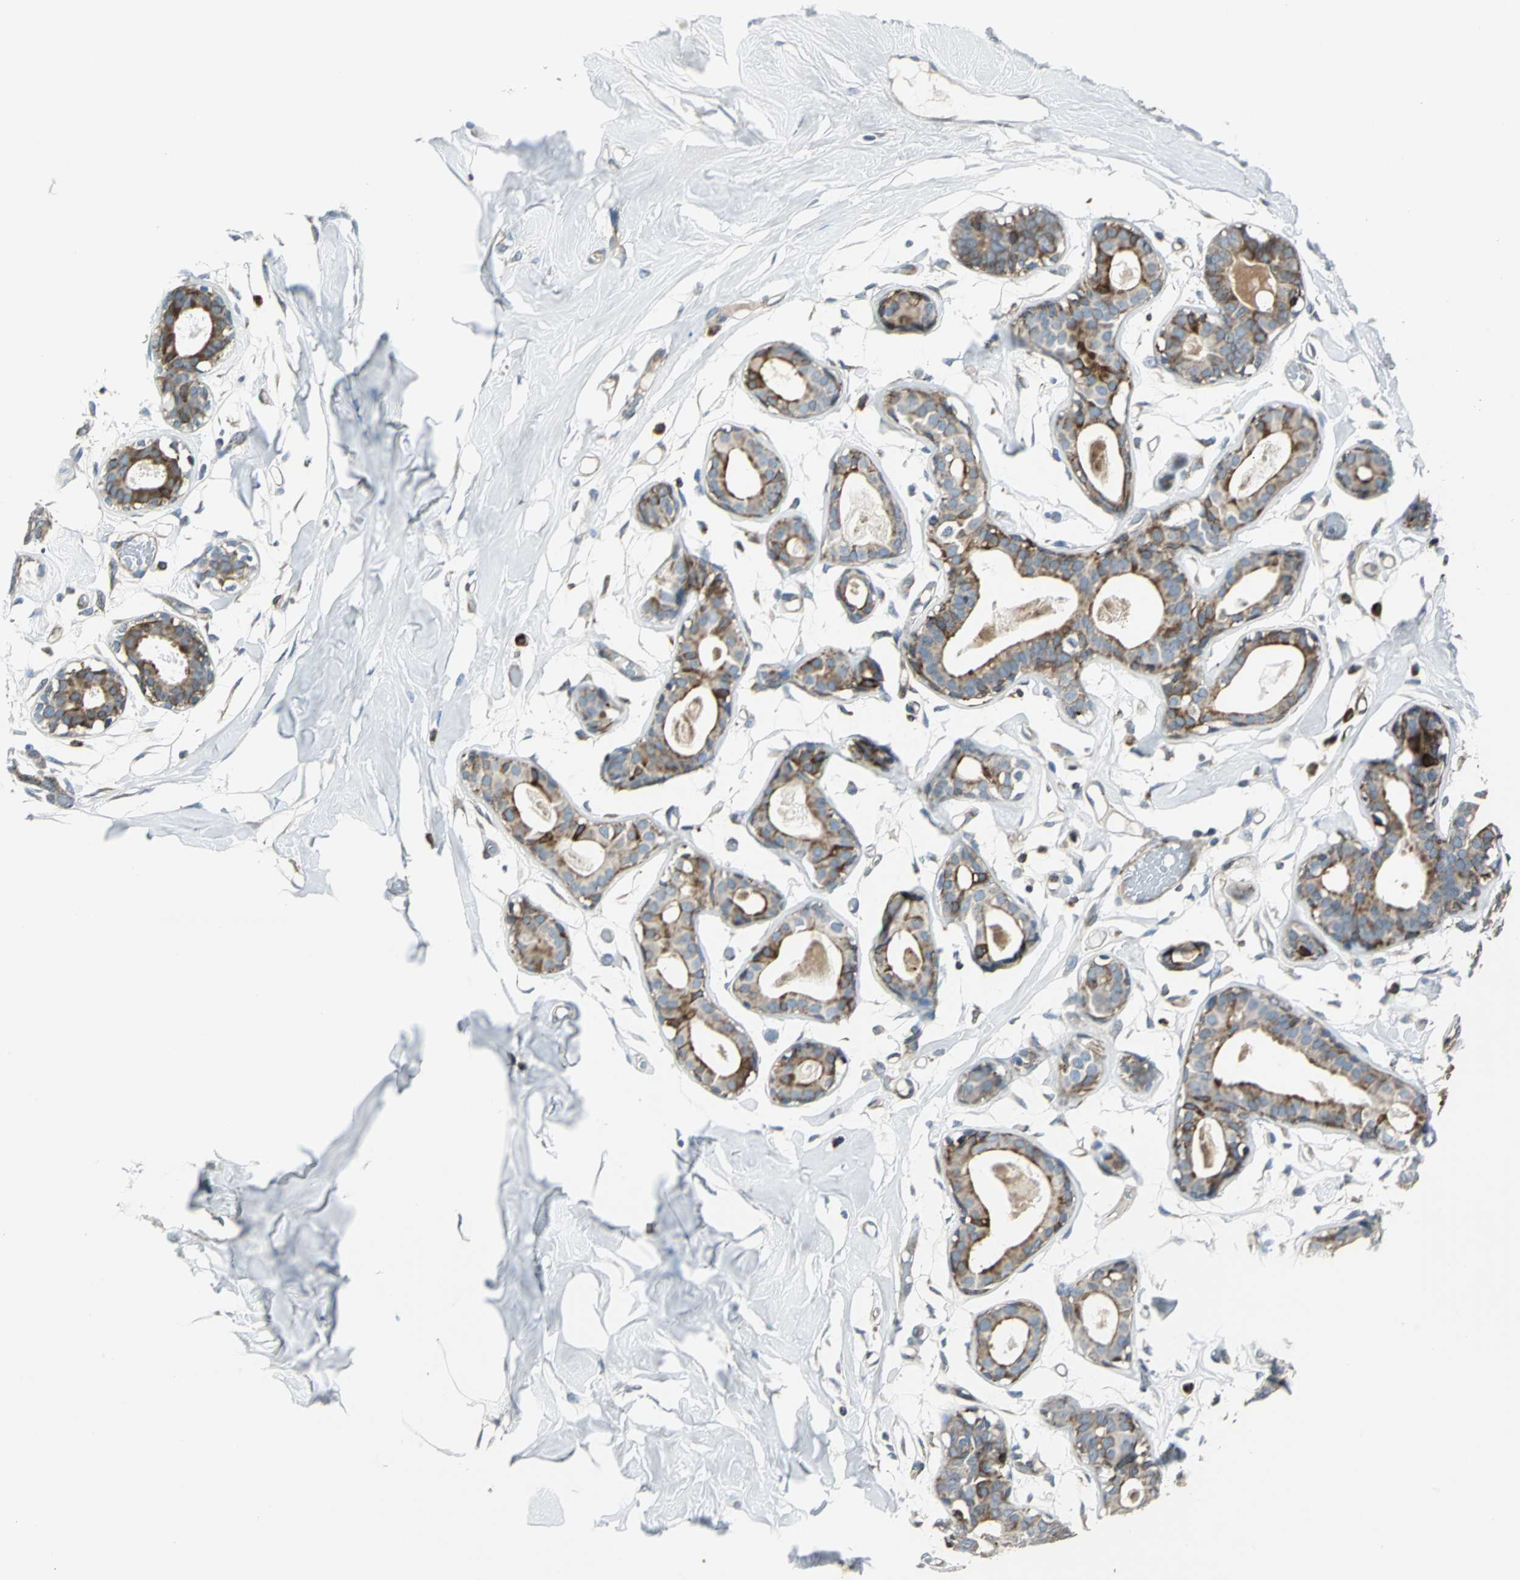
{"staining": {"intensity": "moderate", "quantity": "<25%", "location": "cytoplasmic/membranous"}, "tissue": "breast", "cell_type": "Adipocytes", "image_type": "normal", "snomed": [{"axis": "morphology", "description": "Normal tissue, NOS"}, {"axis": "topography", "description": "Breast"}, {"axis": "topography", "description": "Soft tissue"}], "caption": "Protein expression analysis of benign human breast reveals moderate cytoplasmic/membranous positivity in about <25% of adipocytes.", "gene": "HTATIP2", "patient": {"sex": "female", "age": 25}}